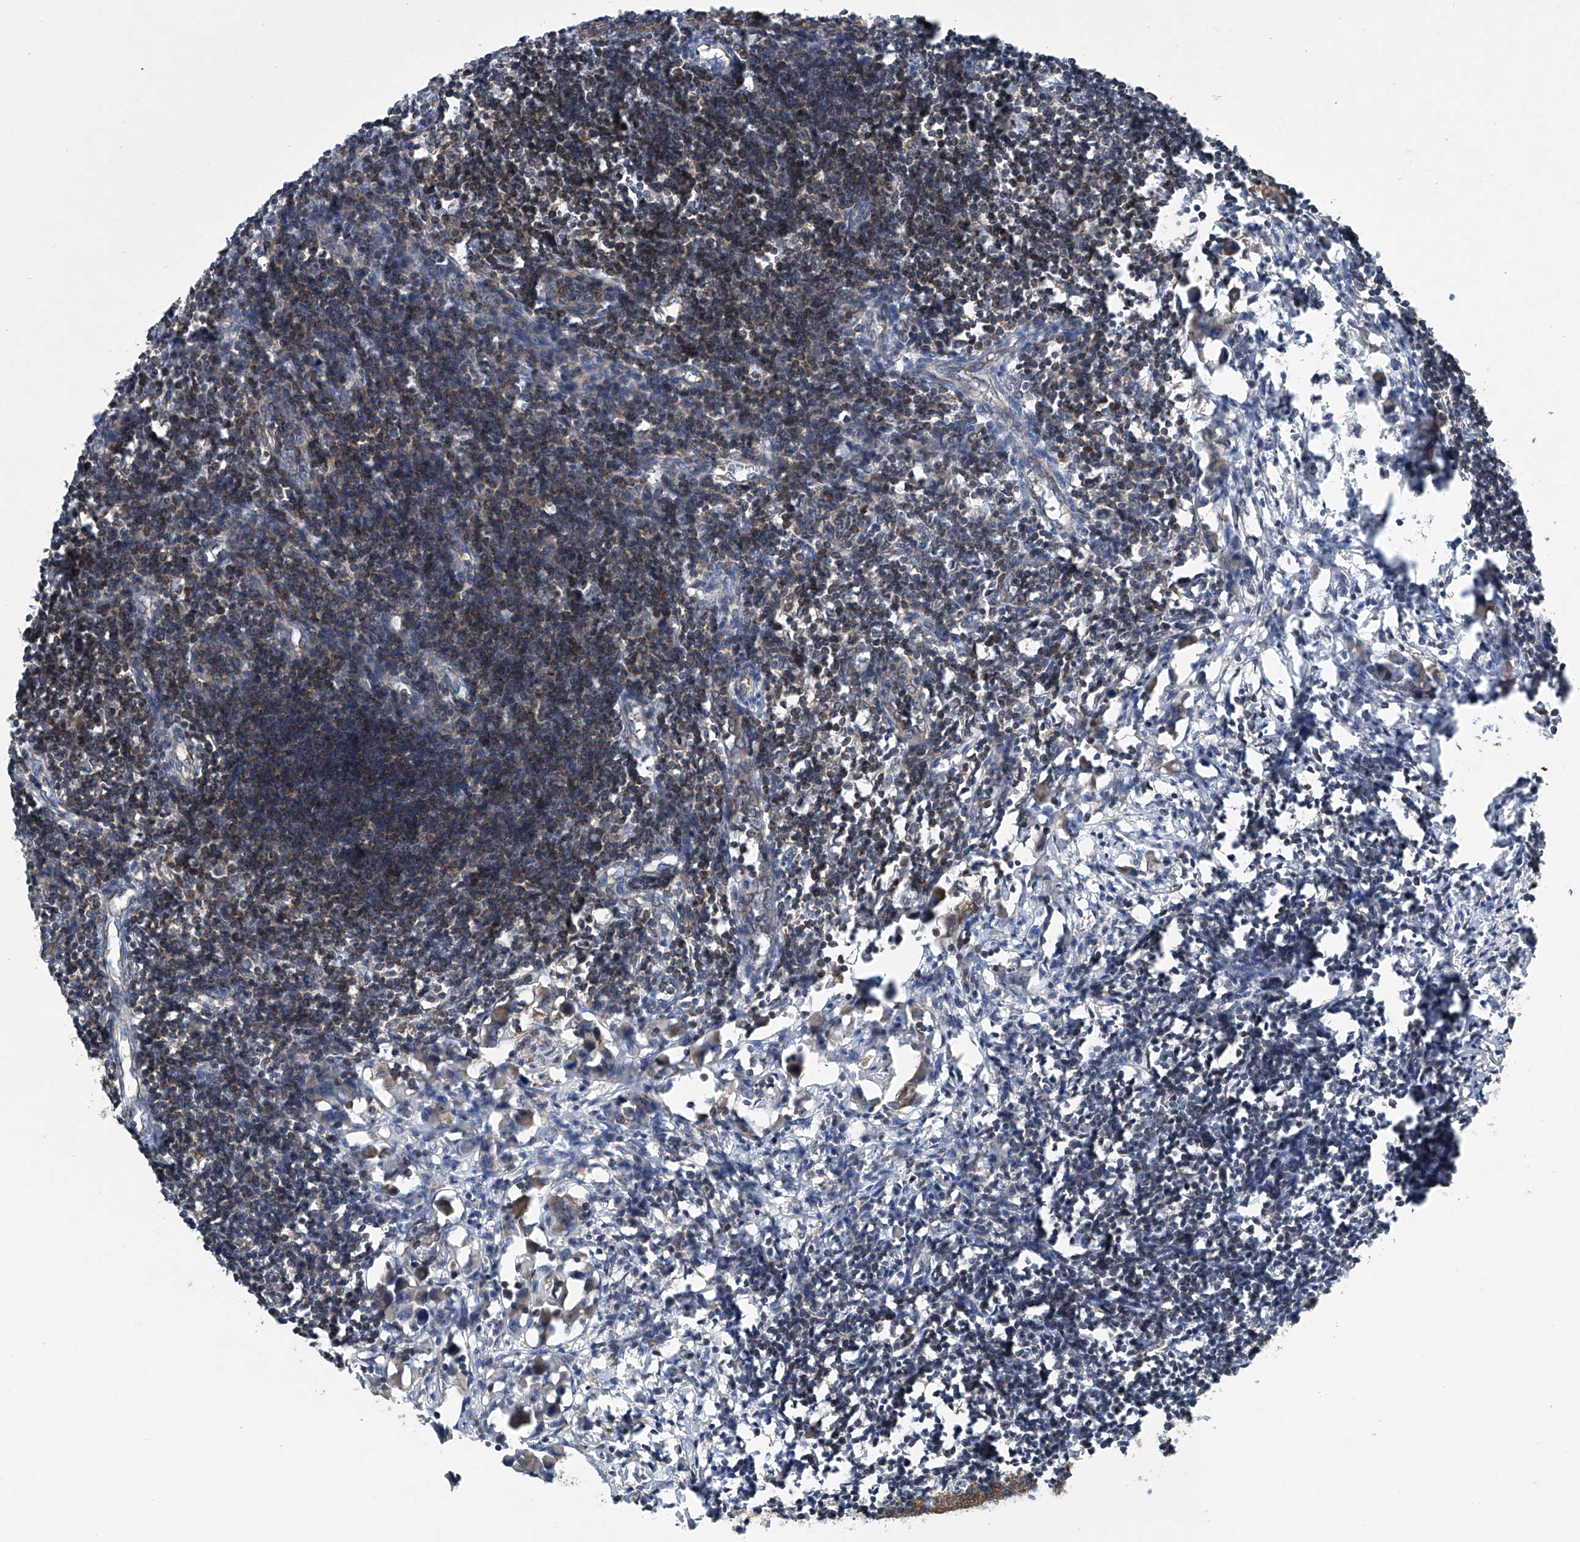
{"staining": {"intensity": "strong", "quantity": "25%-75%", "location": "cytoplasmic/membranous"}, "tissue": "lymph node", "cell_type": "Germinal center cells", "image_type": "normal", "snomed": [{"axis": "morphology", "description": "Normal tissue, NOS"}, {"axis": "morphology", "description": "Malignant melanoma, Metastatic site"}, {"axis": "topography", "description": "Lymph node"}], "caption": "Strong cytoplasmic/membranous expression for a protein is present in approximately 25%-75% of germinal center cells of normal lymph node using IHC.", "gene": "TRIM38", "patient": {"sex": "male", "age": 41}}